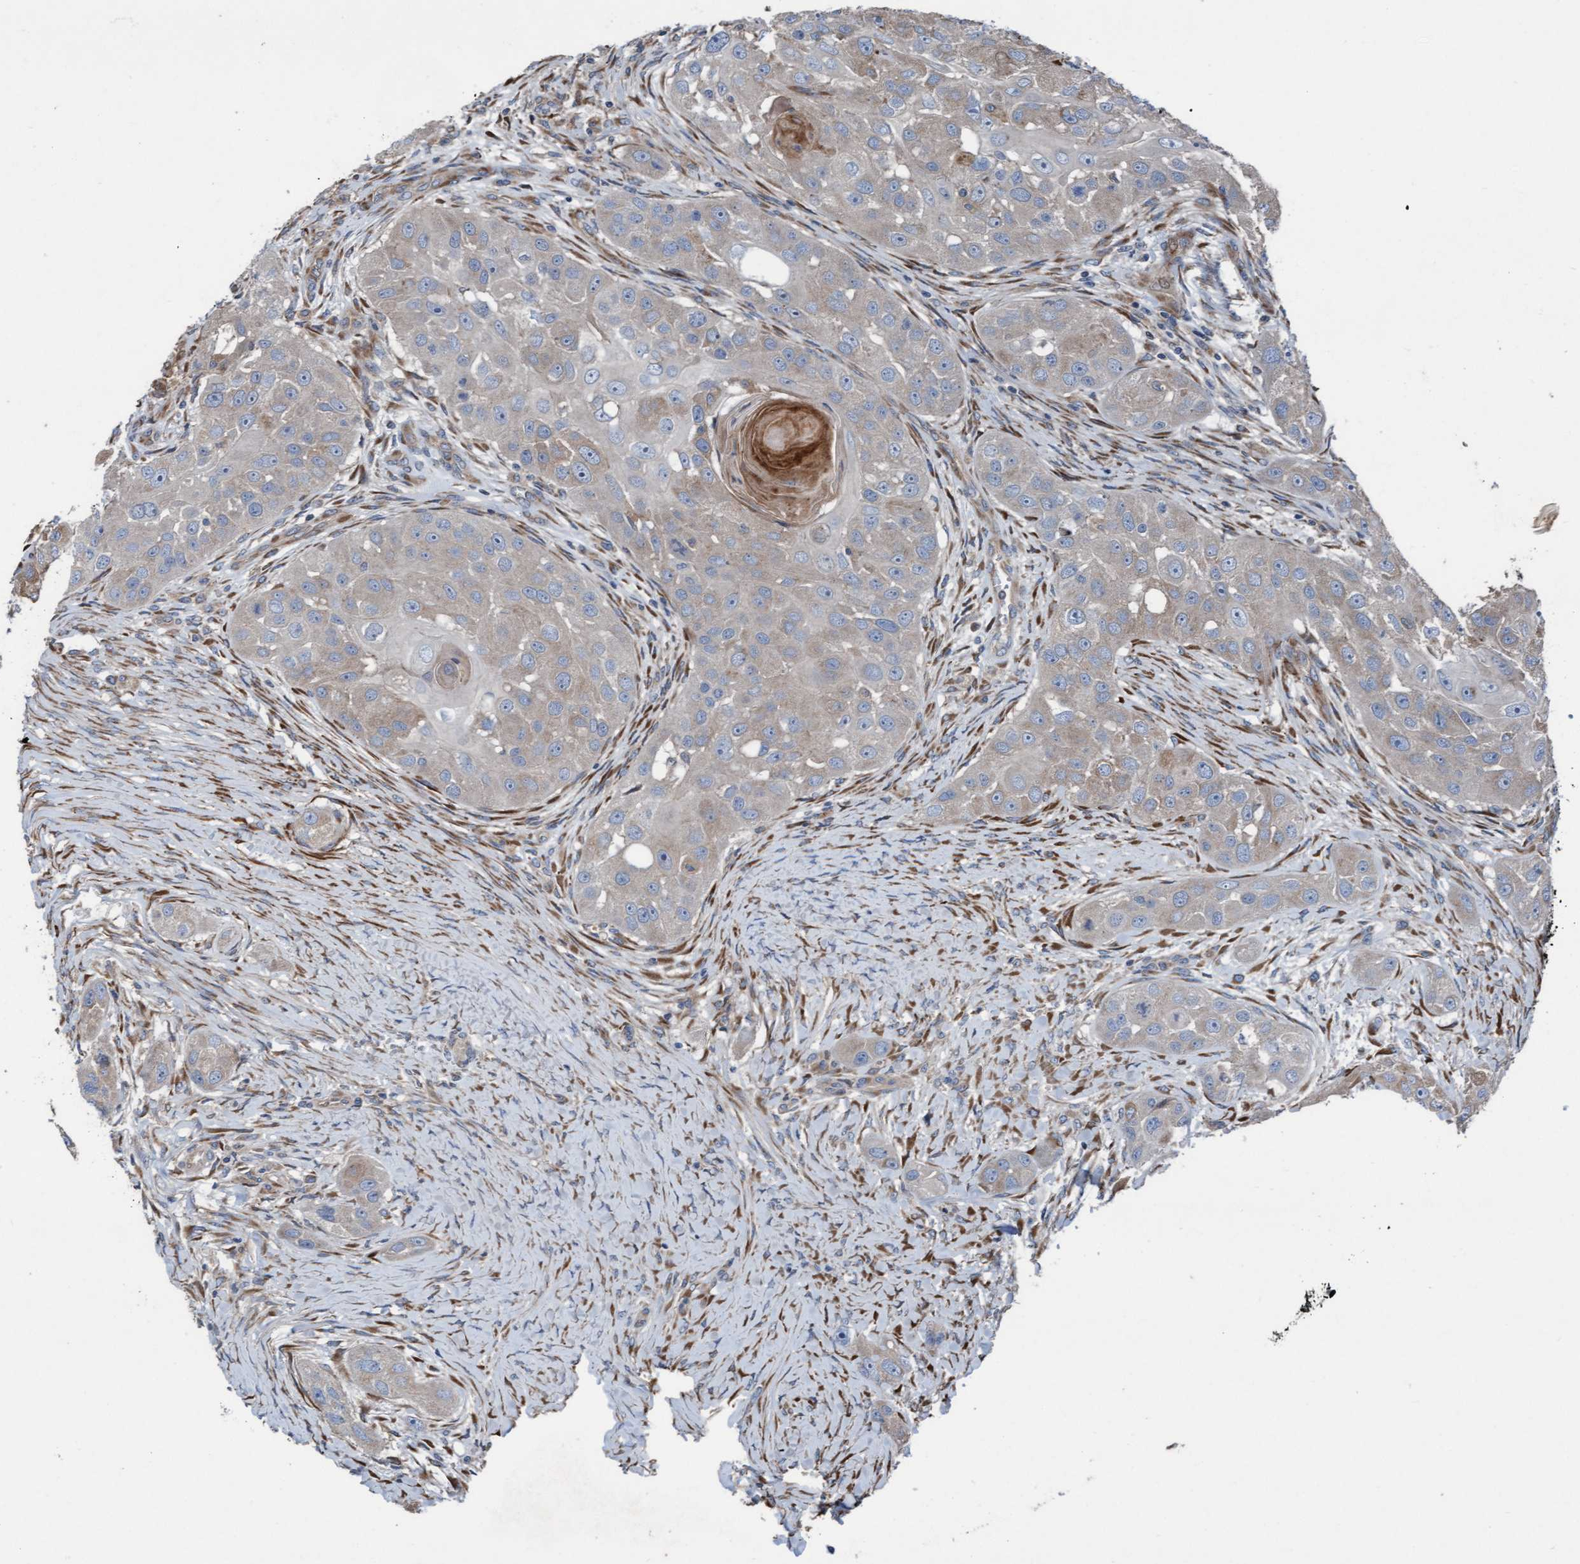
{"staining": {"intensity": "weak", "quantity": ">75%", "location": "cytoplasmic/membranous"}, "tissue": "head and neck cancer", "cell_type": "Tumor cells", "image_type": "cancer", "snomed": [{"axis": "morphology", "description": "Normal tissue, NOS"}, {"axis": "morphology", "description": "Squamous cell carcinoma, NOS"}, {"axis": "topography", "description": "Skeletal muscle"}, {"axis": "topography", "description": "Head-Neck"}], "caption": "Tumor cells reveal low levels of weak cytoplasmic/membranous expression in about >75% of cells in squamous cell carcinoma (head and neck).", "gene": "KLHL26", "patient": {"sex": "male", "age": 51}}